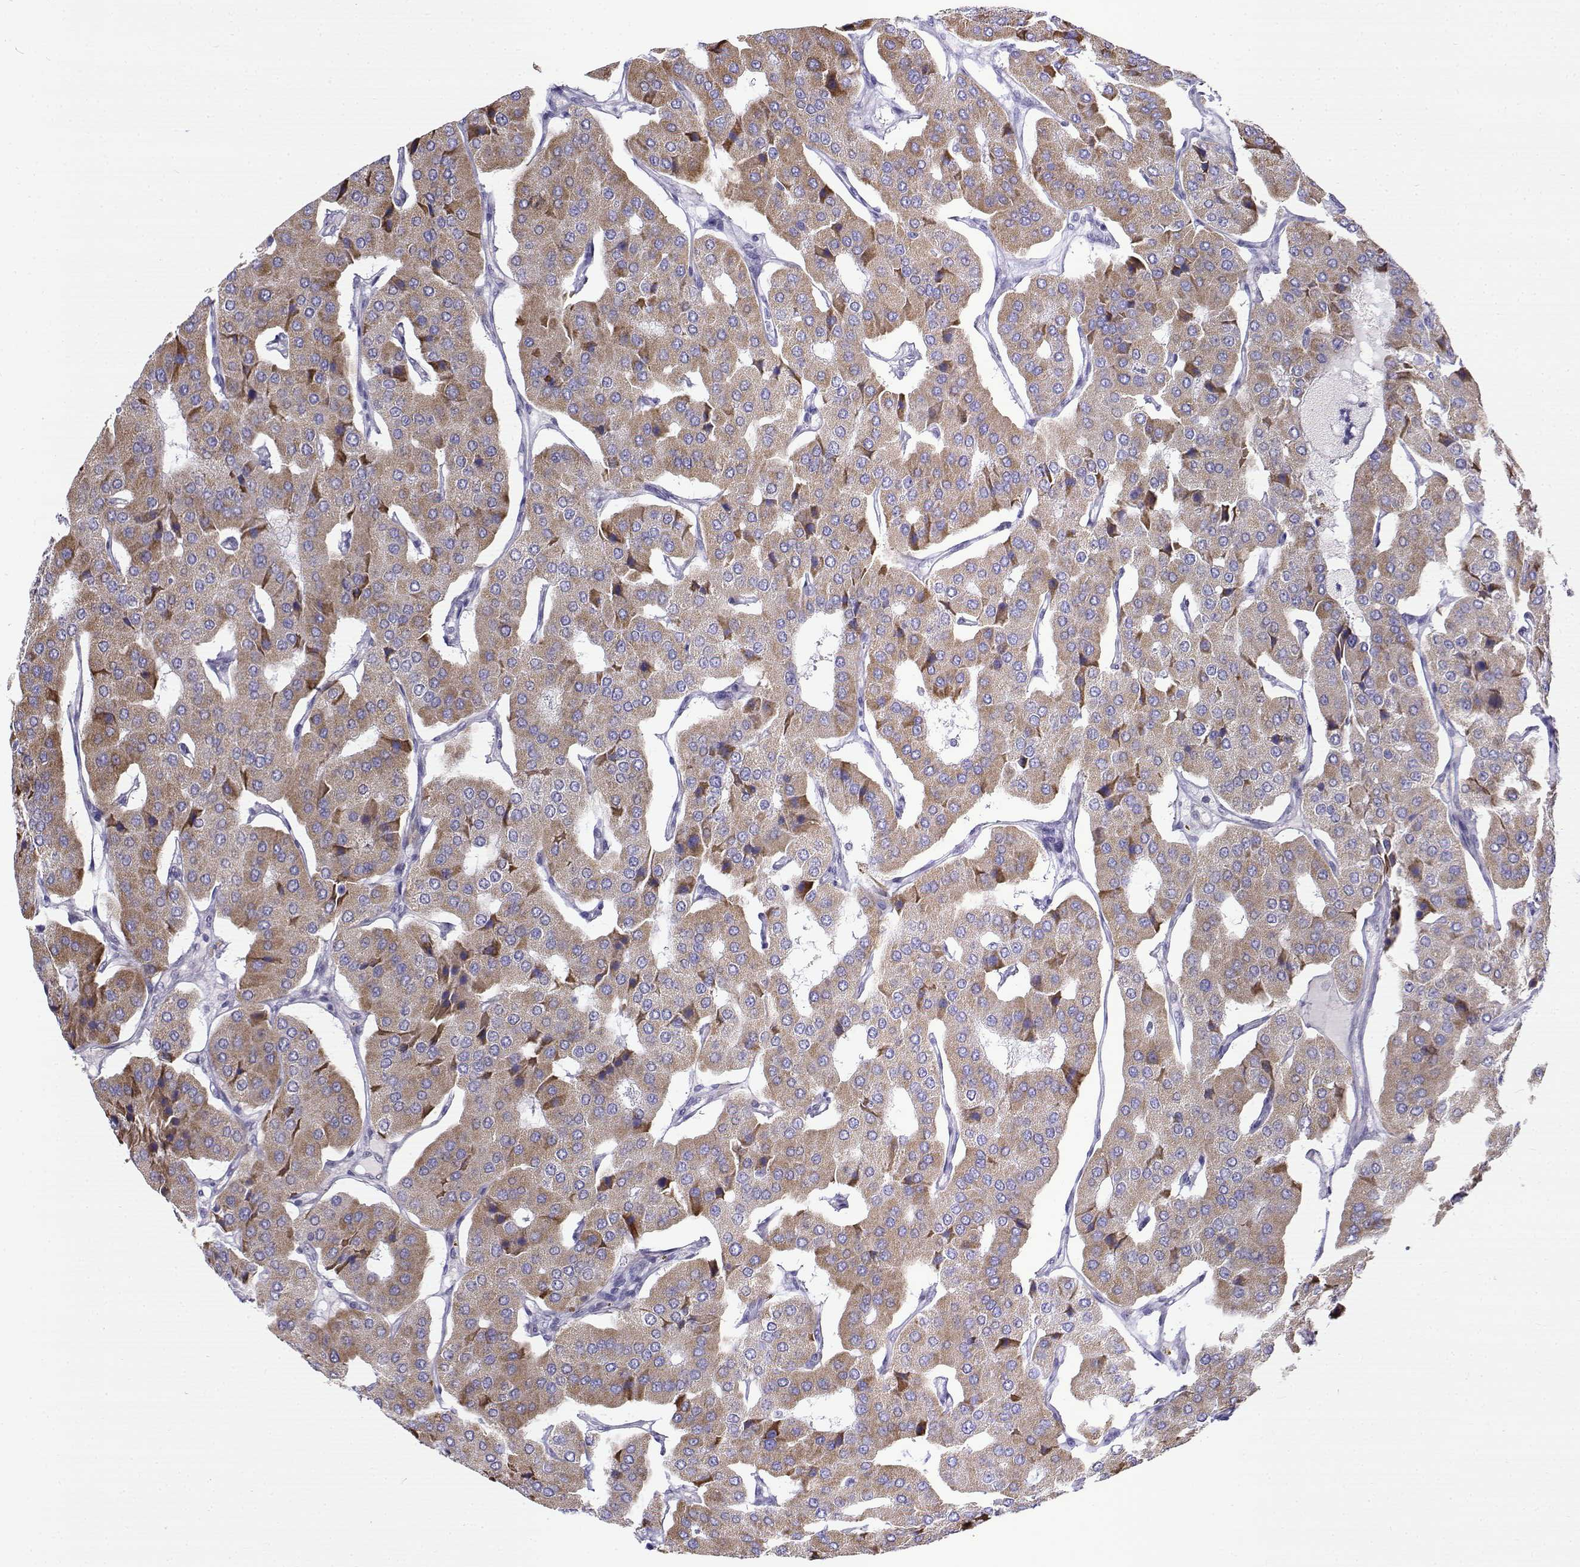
{"staining": {"intensity": "moderate", "quantity": "25%-75%", "location": "cytoplasmic/membranous"}, "tissue": "parathyroid gland", "cell_type": "Glandular cells", "image_type": "normal", "snomed": [{"axis": "morphology", "description": "Normal tissue, NOS"}, {"axis": "morphology", "description": "Adenoma, NOS"}, {"axis": "topography", "description": "Parathyroid gland"}], "caption": "Parathyroid gland stained with DAB (3,3'-diaminobenzidine) immunohistochemistry reveals medium levels of moderate cytoplasmic/membranous positivity in approximately 25%-75% of glandular cells. (brown staining indicates protein expression, while blue staining denotes nuclei).", "gene": "NOS1AP", "patient": {"sex": "female", "age": 86}}